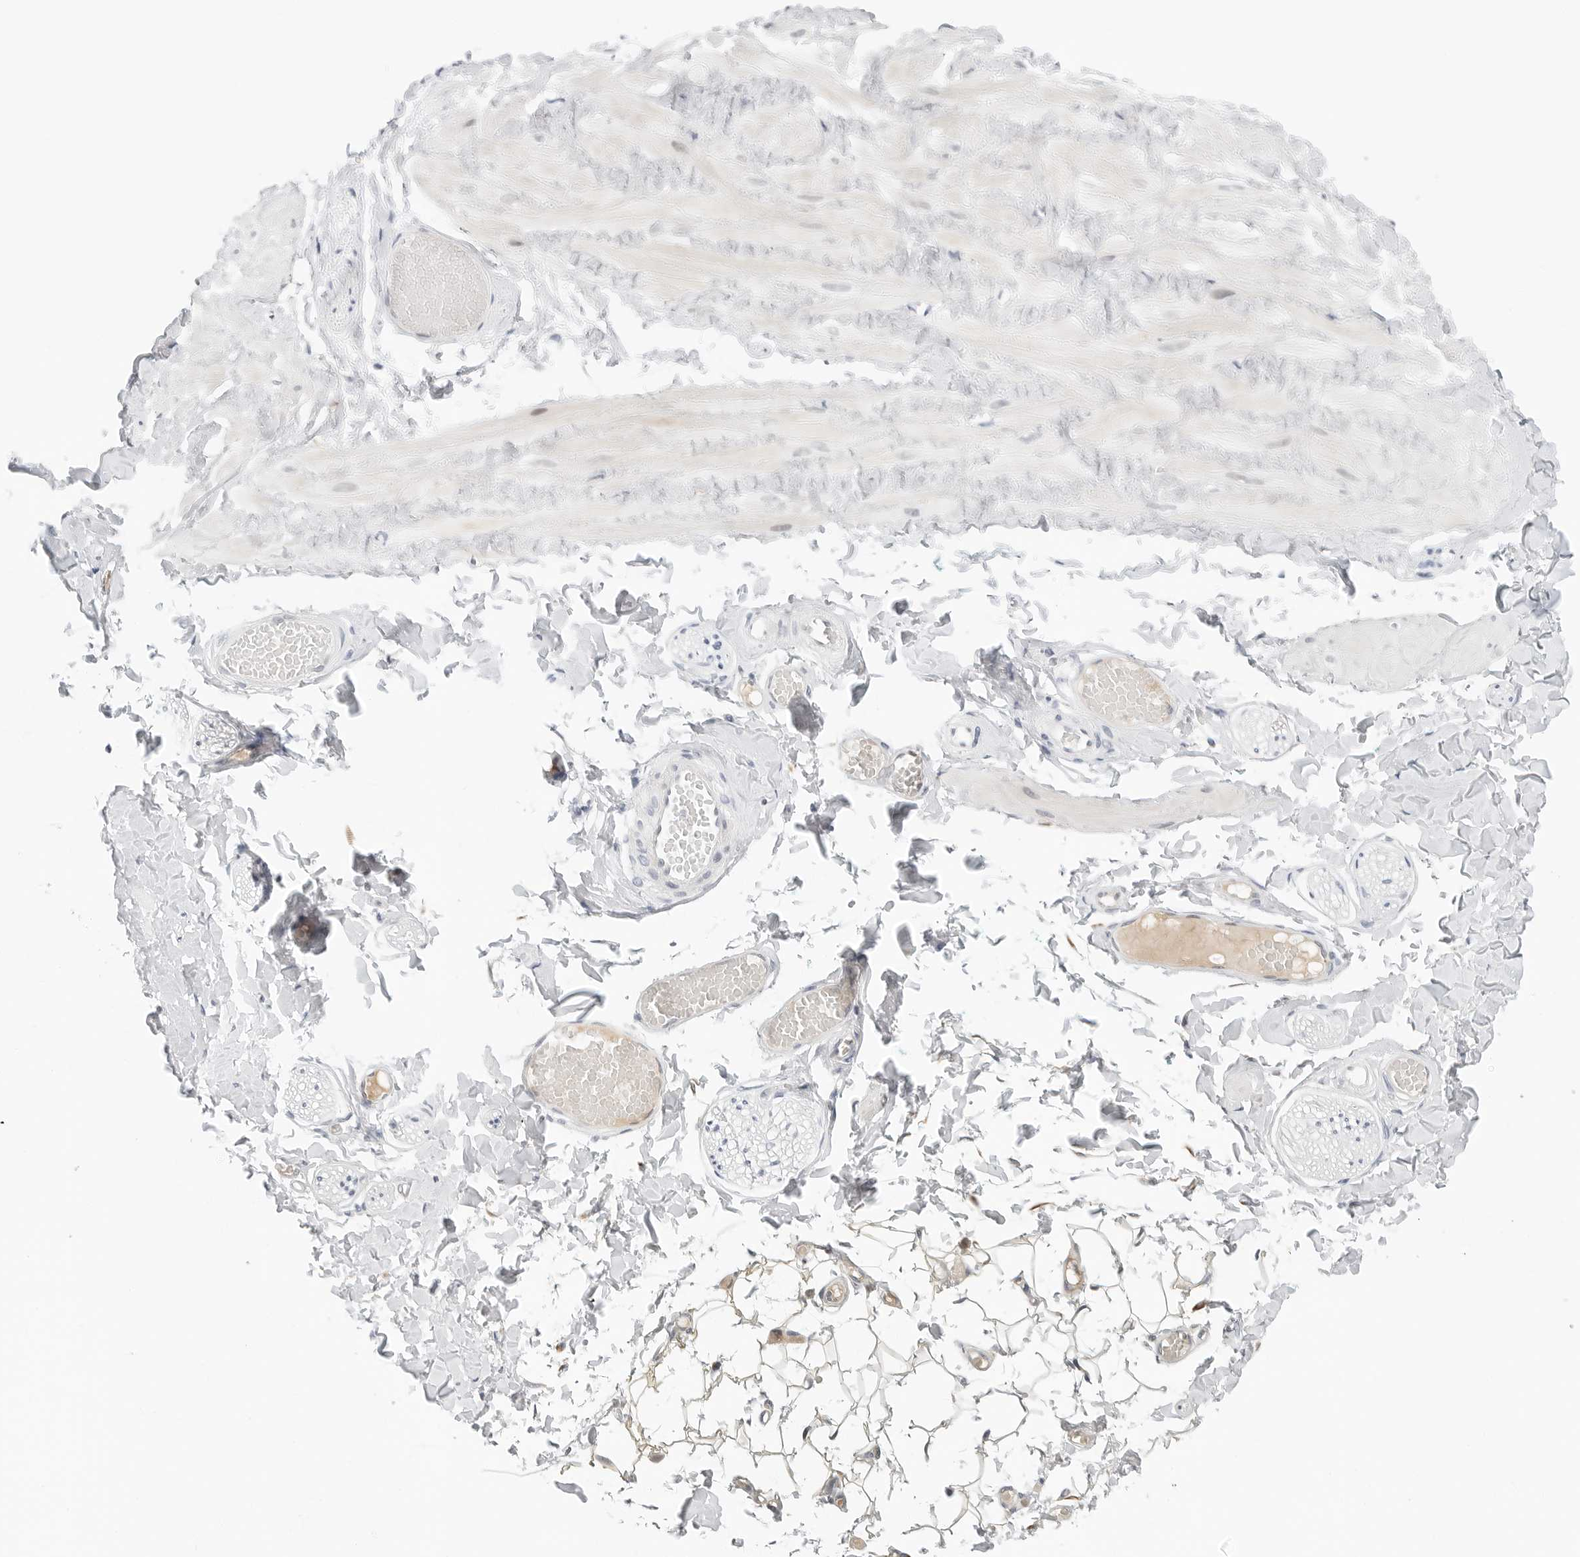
{"staining": {"intensity": "negative", "quantity": "none", "location": "none"}, "tissue": "adipose tissue", "cell_type": "Adipocytes", "image_type": "normal", "snomed": [{"axis": "morphology", "description": "Normal tissue, NOS"}, {"axis": "topography", "description": "Adipose tissue"}, {"axis": "topography", "description": "Vascular tissue"}, {"axis": "topography", "description": "Peripheral nerve tissue"}], "caption": "The histopathology image shows no staining of adipocytes in normal adipose tissue. The staining is performed using DAB brown chromogen with nuclei counter-stained in using hematoxylin.", "gene": "TSEN2", "patient": {"sex": "male", "age": 25}}